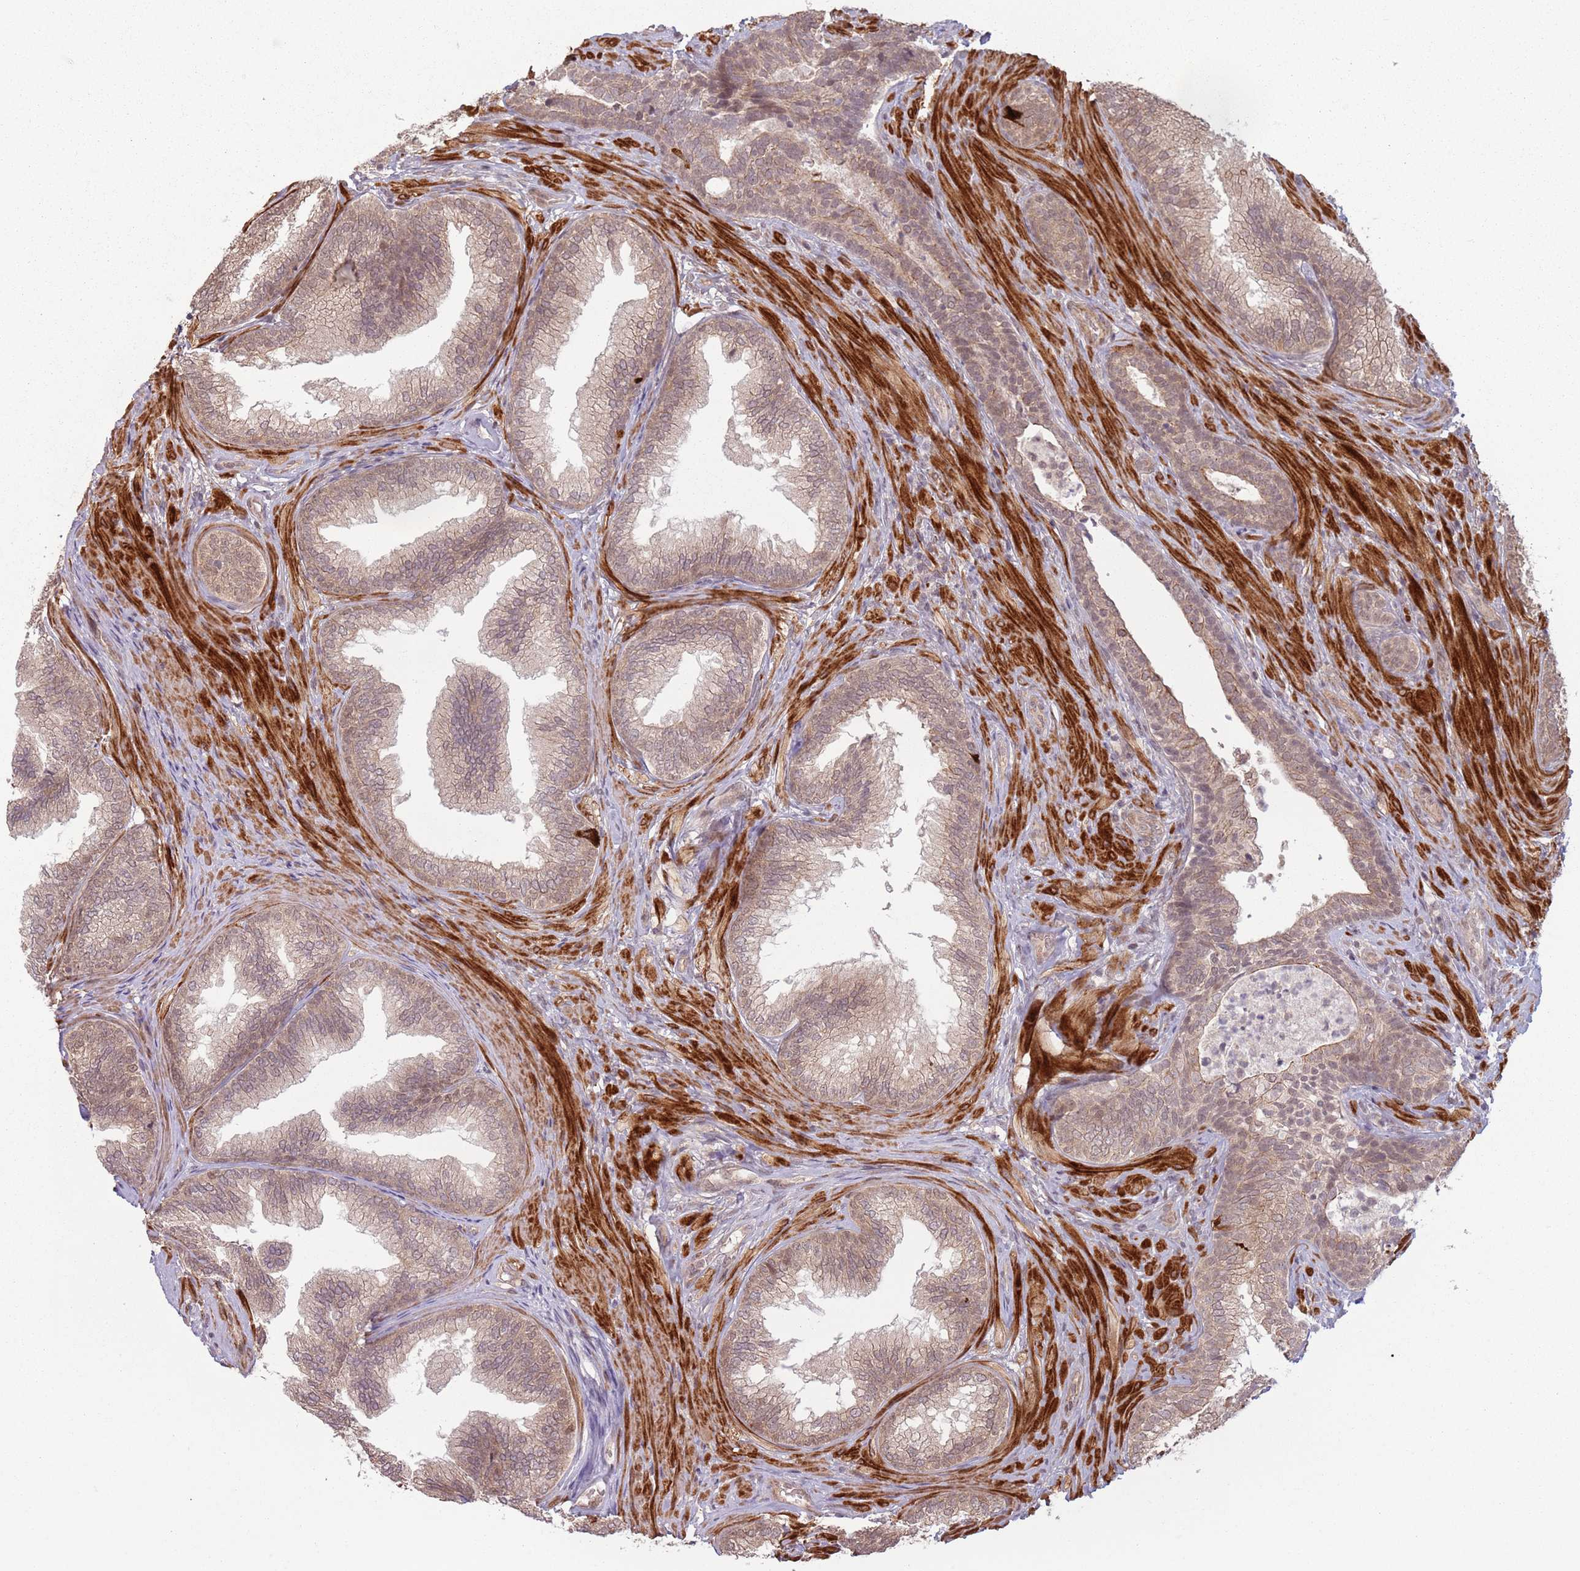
{"staining": {"intensity": "moderate", "quantity": ">75%", "location": "cytoplasmic/membranous"}, "tissue": "prostate", "cell_type": "Glandular cells", "image_type": "normal", "snomed": [{"axis": "morphology", "description": "Normal tissue, NOS"}, {"axis": "topography", "description": "Prostate"}], "caption": "Human prostate stained for a protein (brown) exhibits moderate cytoplasmic/membranous positive expression in approximately >75% of glandular cells.", "gene": "CCDC154", "patient": {"sex": "male", "age": 76}}